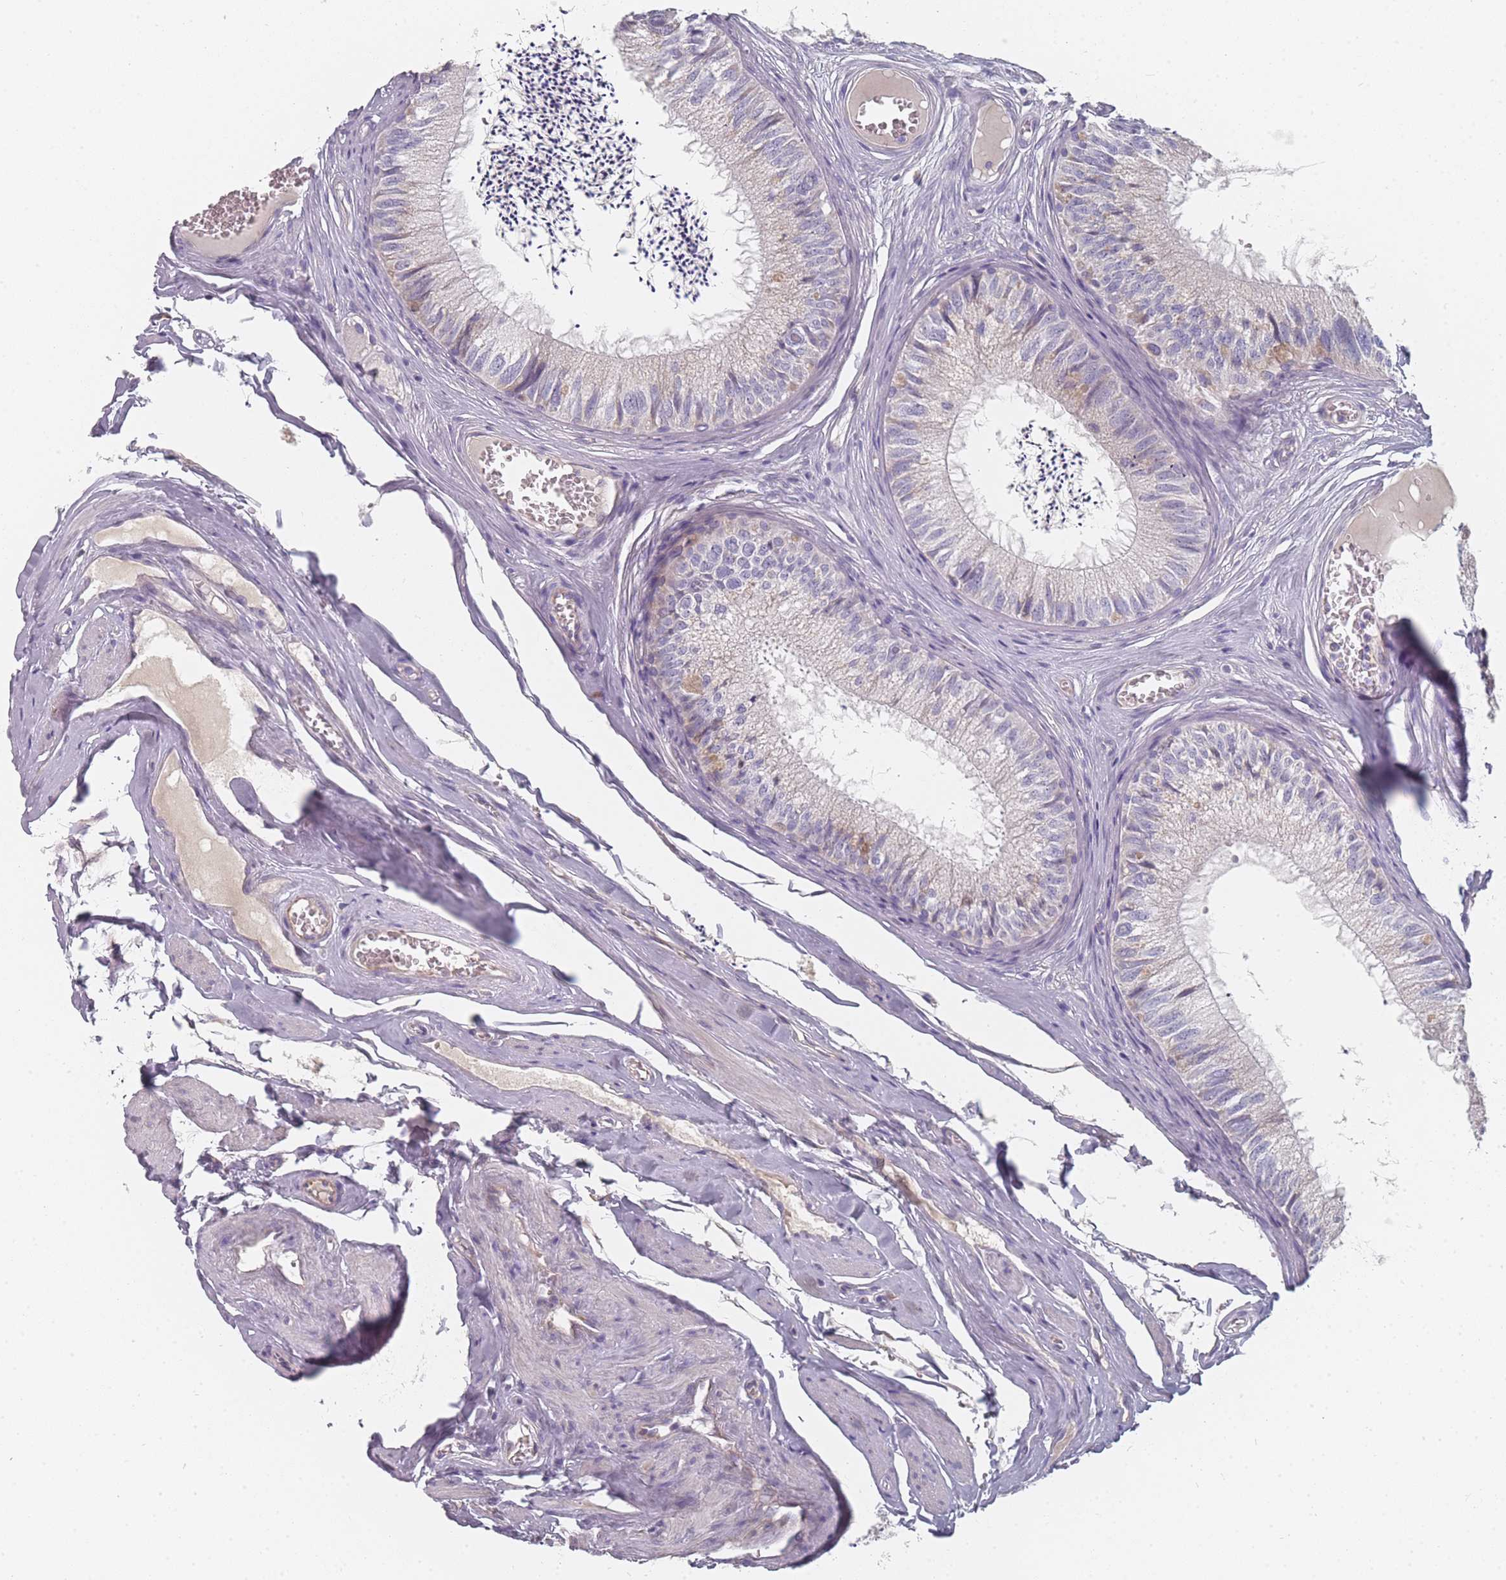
{"staining": {"intensity": "weak", "quantity": "<25%", "location": "cytoplasmic/membranous"}, "tissue": "epididymis", "cell_type": "Glandular cells", "image_type": "normal", "snomed": [{"axis": "morphology", "description": "Normal tissue, NOS"}, {"axis": "topography", "description": "Epididymis"}], "caption": "An immunohistochemistry (IHC) histopathology image of unremarkable epididymis is shown. There is no staining in glandular cells of epididymis. (Brightfield microscopy of DAB immunohistochemistry (IHC) at high magnification).", "gene": "SLC35E4", "patient": {"sex": "male", "age": 79}}